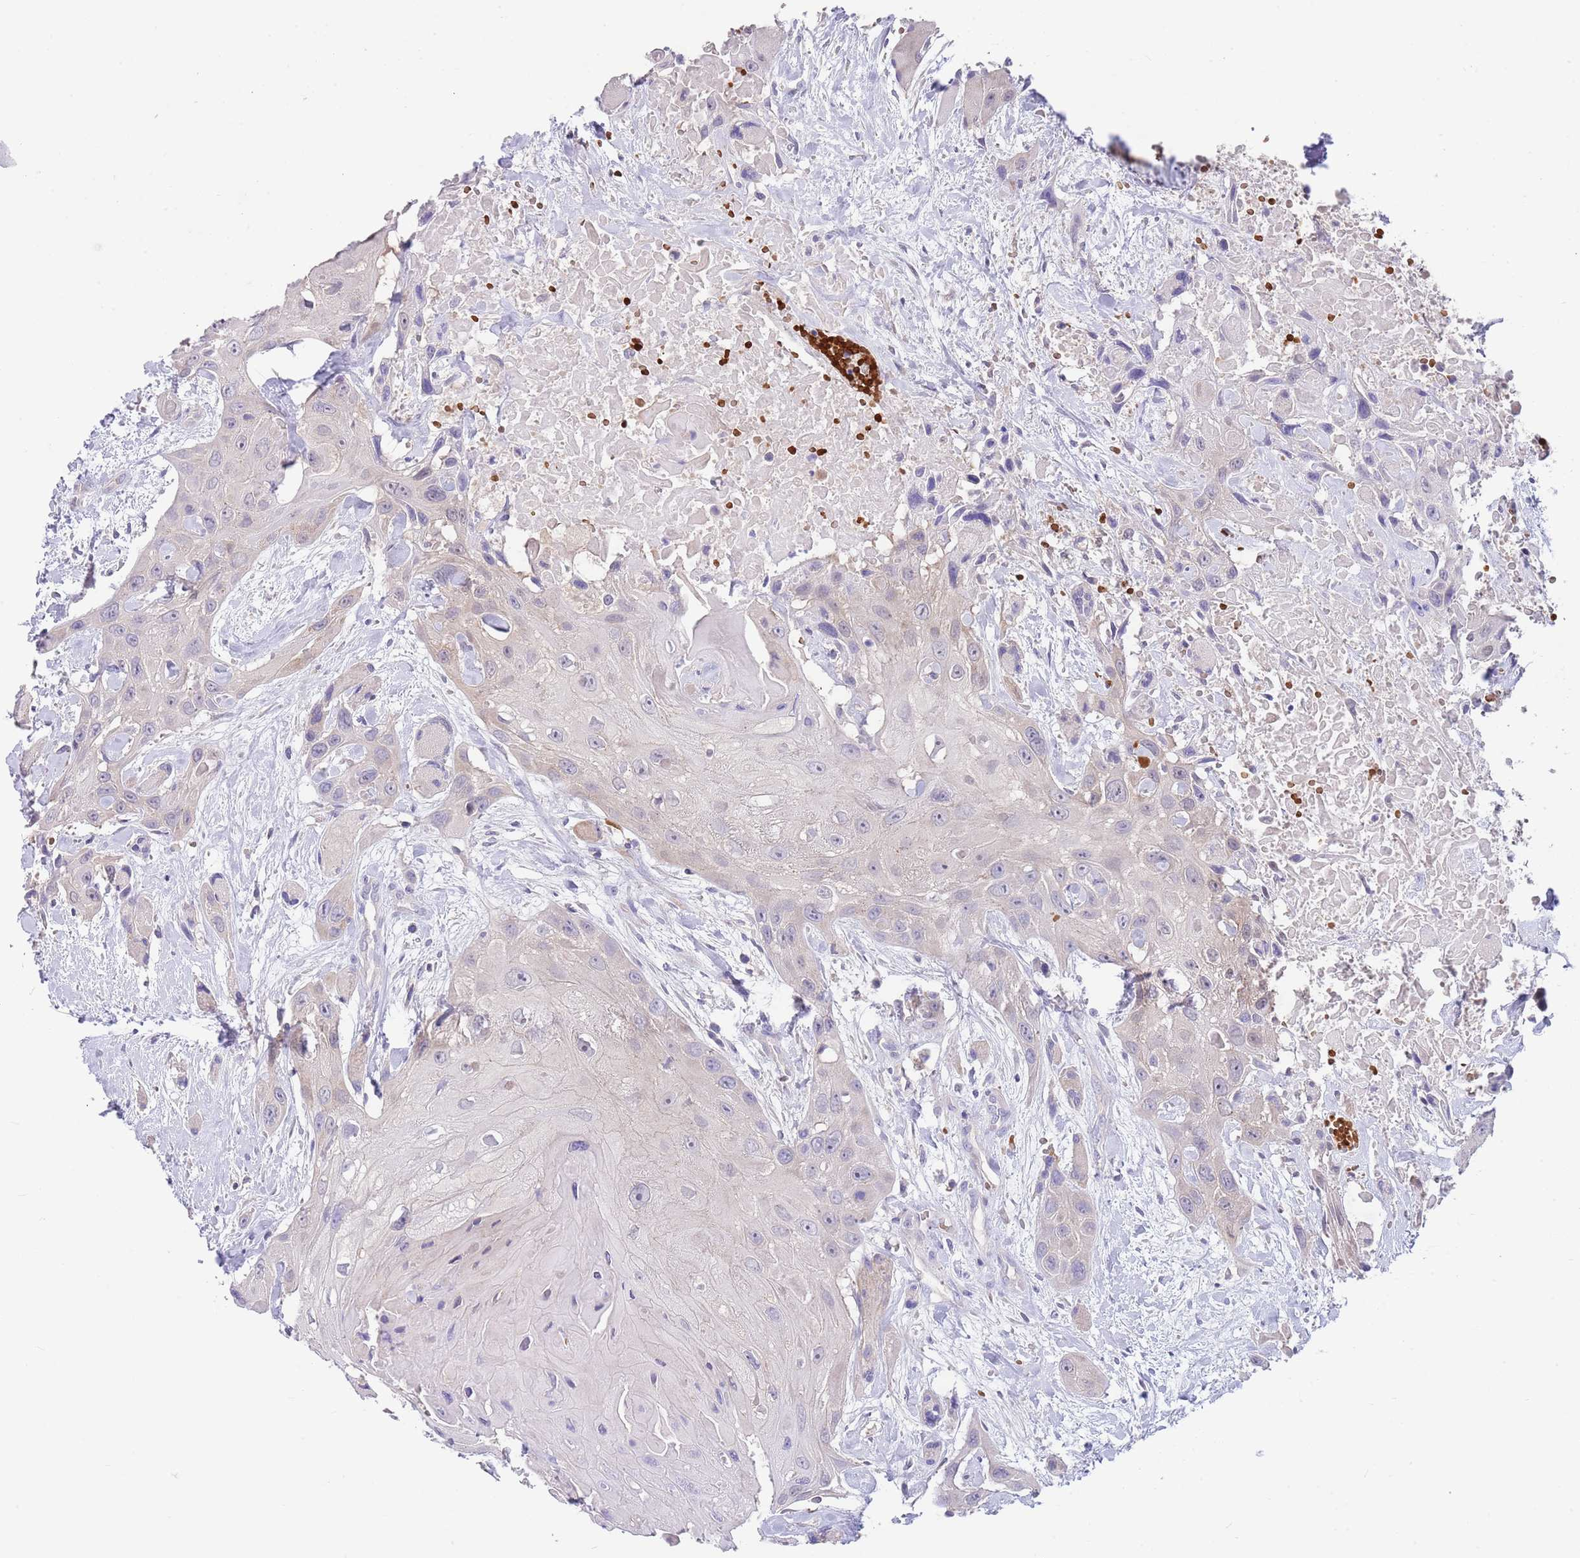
{"staining": {"intensity": "negative", "quantity": "none", "location": "none"}, "tissue": "head and neck cancer", "cell_type": "Tumor cells", "image_type": "cancer", "snomed": [{"axis": "morphology", "description": "Squamous cell carcinoma, NOS"}, {"axis": "topography", "description": "Head-Neck"}], "caption": "IHC of head and neck cancer displays no expression in tumor cells.", "gene": "ZNF14", "patient": {"sex": "male", "age": 81}}